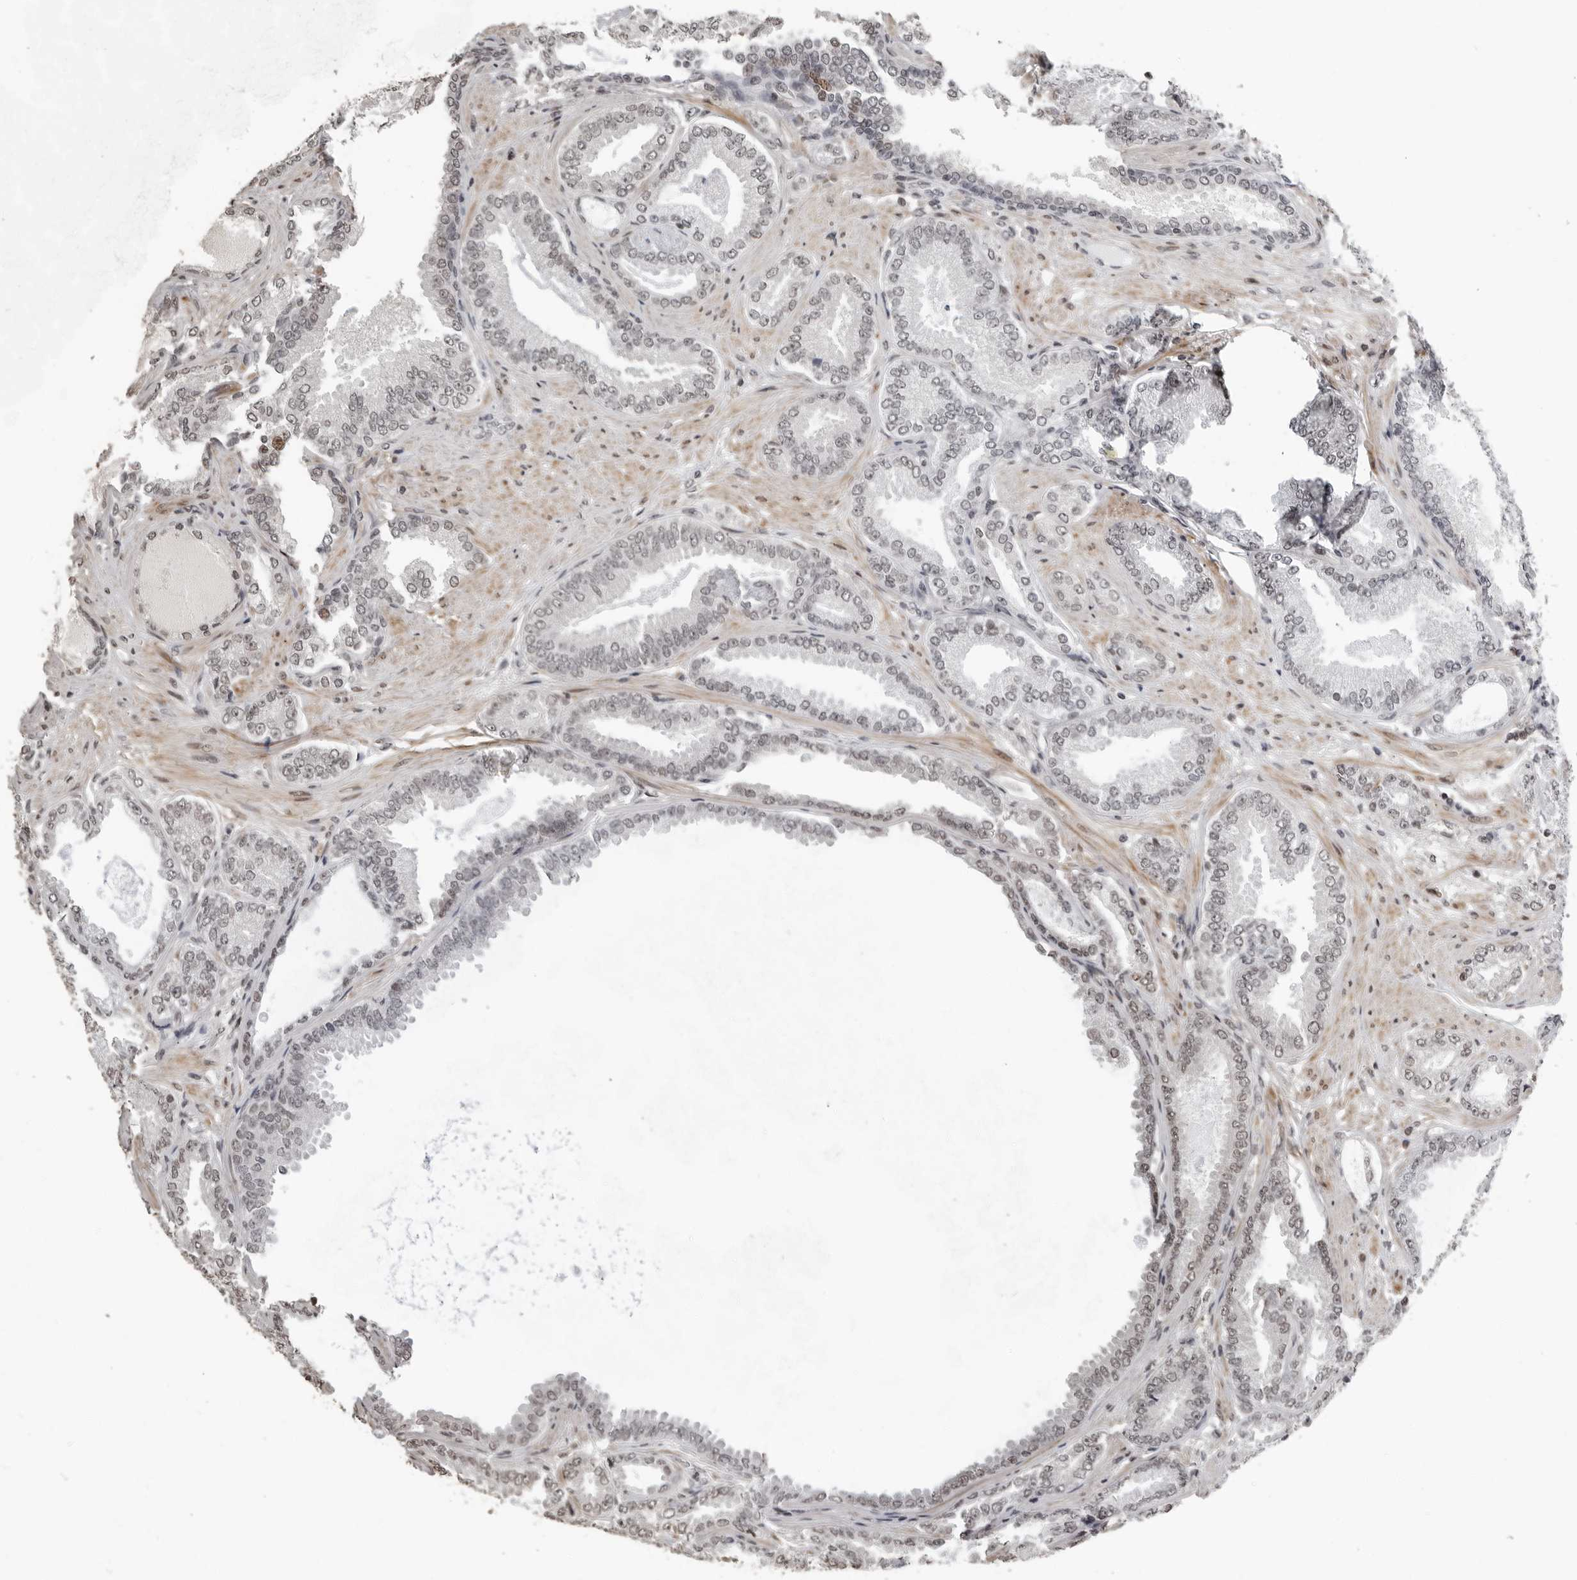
{"staining": {"intensity": "weak", "quantity": "25%-75%", "location": "nuclear"}, "tissue": "prostate cancer", "cell_type": "Tumor cells", "image_type": "cancer", "snomed": [{"axis": "morphology", "description": "Adenocarcinoma, Low grade"}, {"axis": "topography", "description": "Prostate"}], "caption": "Protein expression analysis of prostate cancer reveals weak nuclear positivity in approximately 25%-75% of tumor cells. Using DAB (3,3'-diaminobenzidine) (brown) and hematoxylin (blue) stains, captured at high magnification using brightfield microscopy.", "gene": "ORC1", "patient": {"sex": "male", "age": 71}}